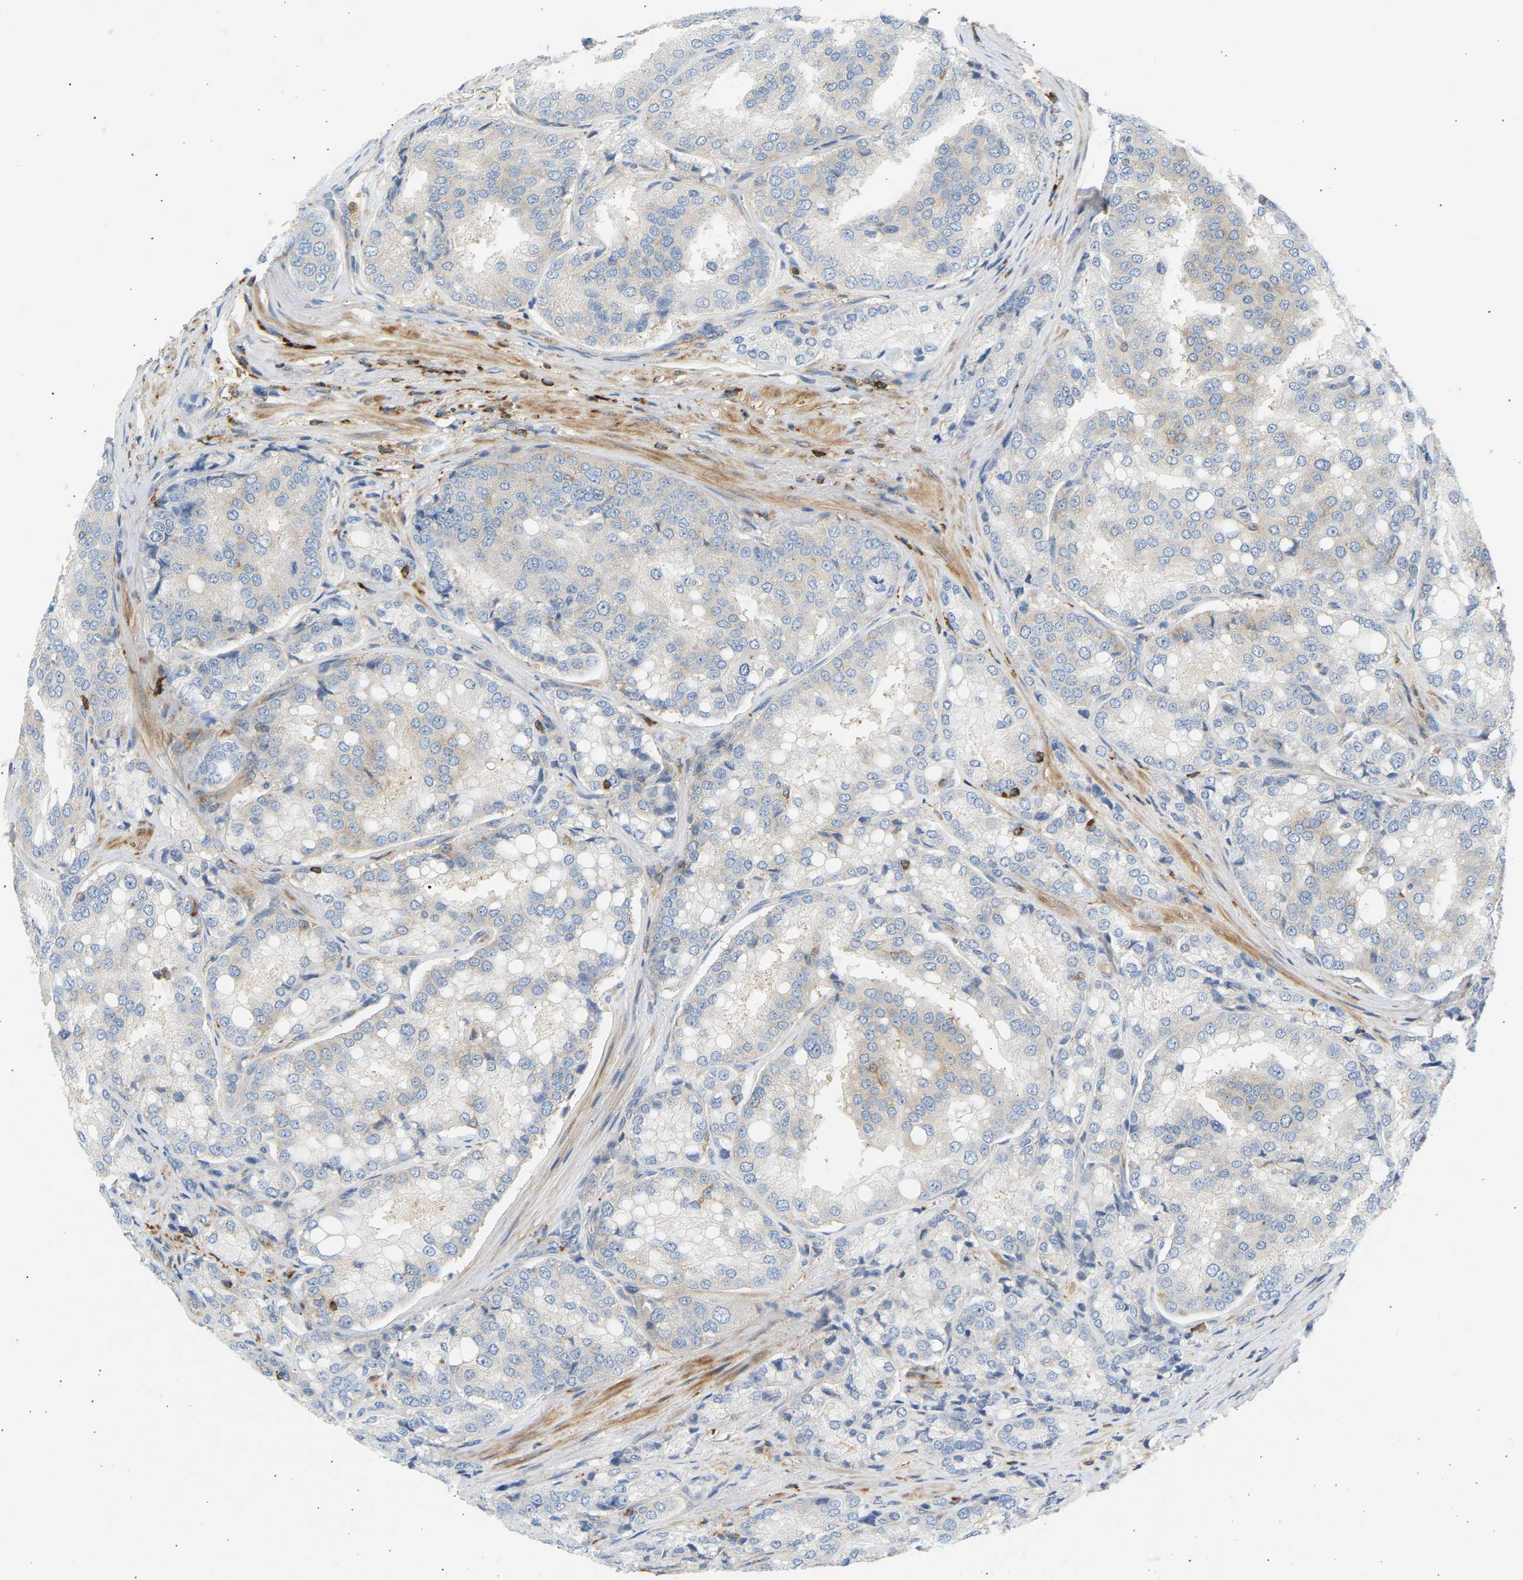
{"staining": {"intensity": "negative", "quantity": "none", "location": "none"}, "tissue": "prostate cancer", "cell_type": "Tumor cells", "image_type": "cancer", "snomed": [{"axis": "morphology", "description": "Adenocarcinoma, High grade"}, {"axis": "topography", "description": "Prostate"}], "caption": "Immunohistochemistry photomicrograph of adenocarcinoma (high-grade) (prostate) stained for a protein (brown), which displays no positivity in tumor cells. Brightfield microscopy of immunohistochemistry (IHC) stained with DAB (brown) and hematoxylin (blue), captured at high magnification.", "gene": "FNBP1", "patient": {"sex": "male", "age": 50}}